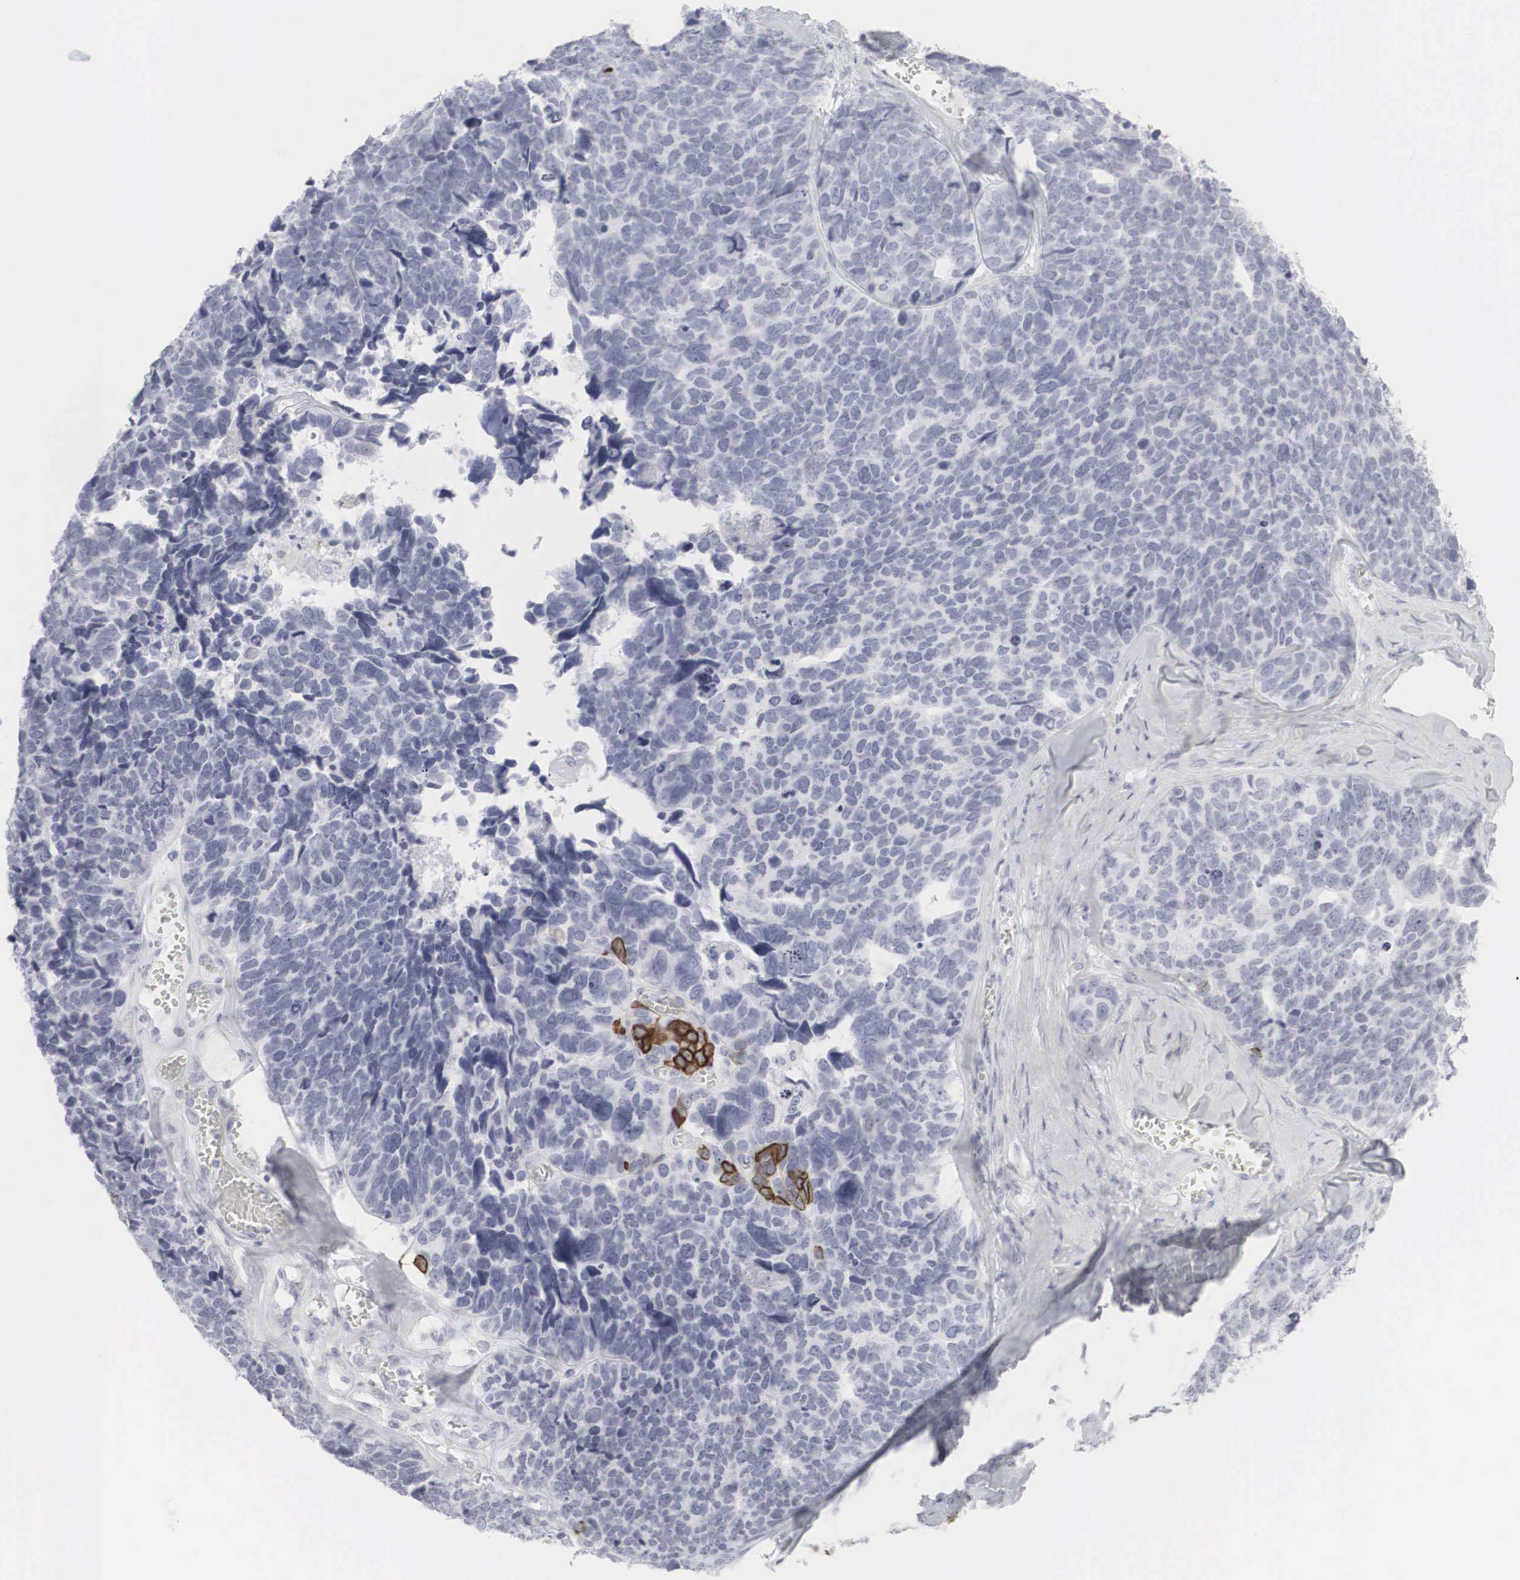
{"staining": {"intensity": "strong", "quantity": "<25%", "location": "cytoplasmic/membranous"}, "tissue": "ovarian cancer", "cell_type": "Tumor cells", "image_type": "cancer", "snomed": [{"axis": "morphology", "description": "Cystadenocarcinoma, serous, NOS"}, {"axis": "topography", "description": "Ovary"}], "caption": "This is an image of immunohistochemistry staining of serous cystadenocarcinoma (ovarian), which shows strong positivity in the cytoplasmic/membranous of tumor cells.", "gene": "KRT14", "patient": {"sex": "female", "age": 77}}